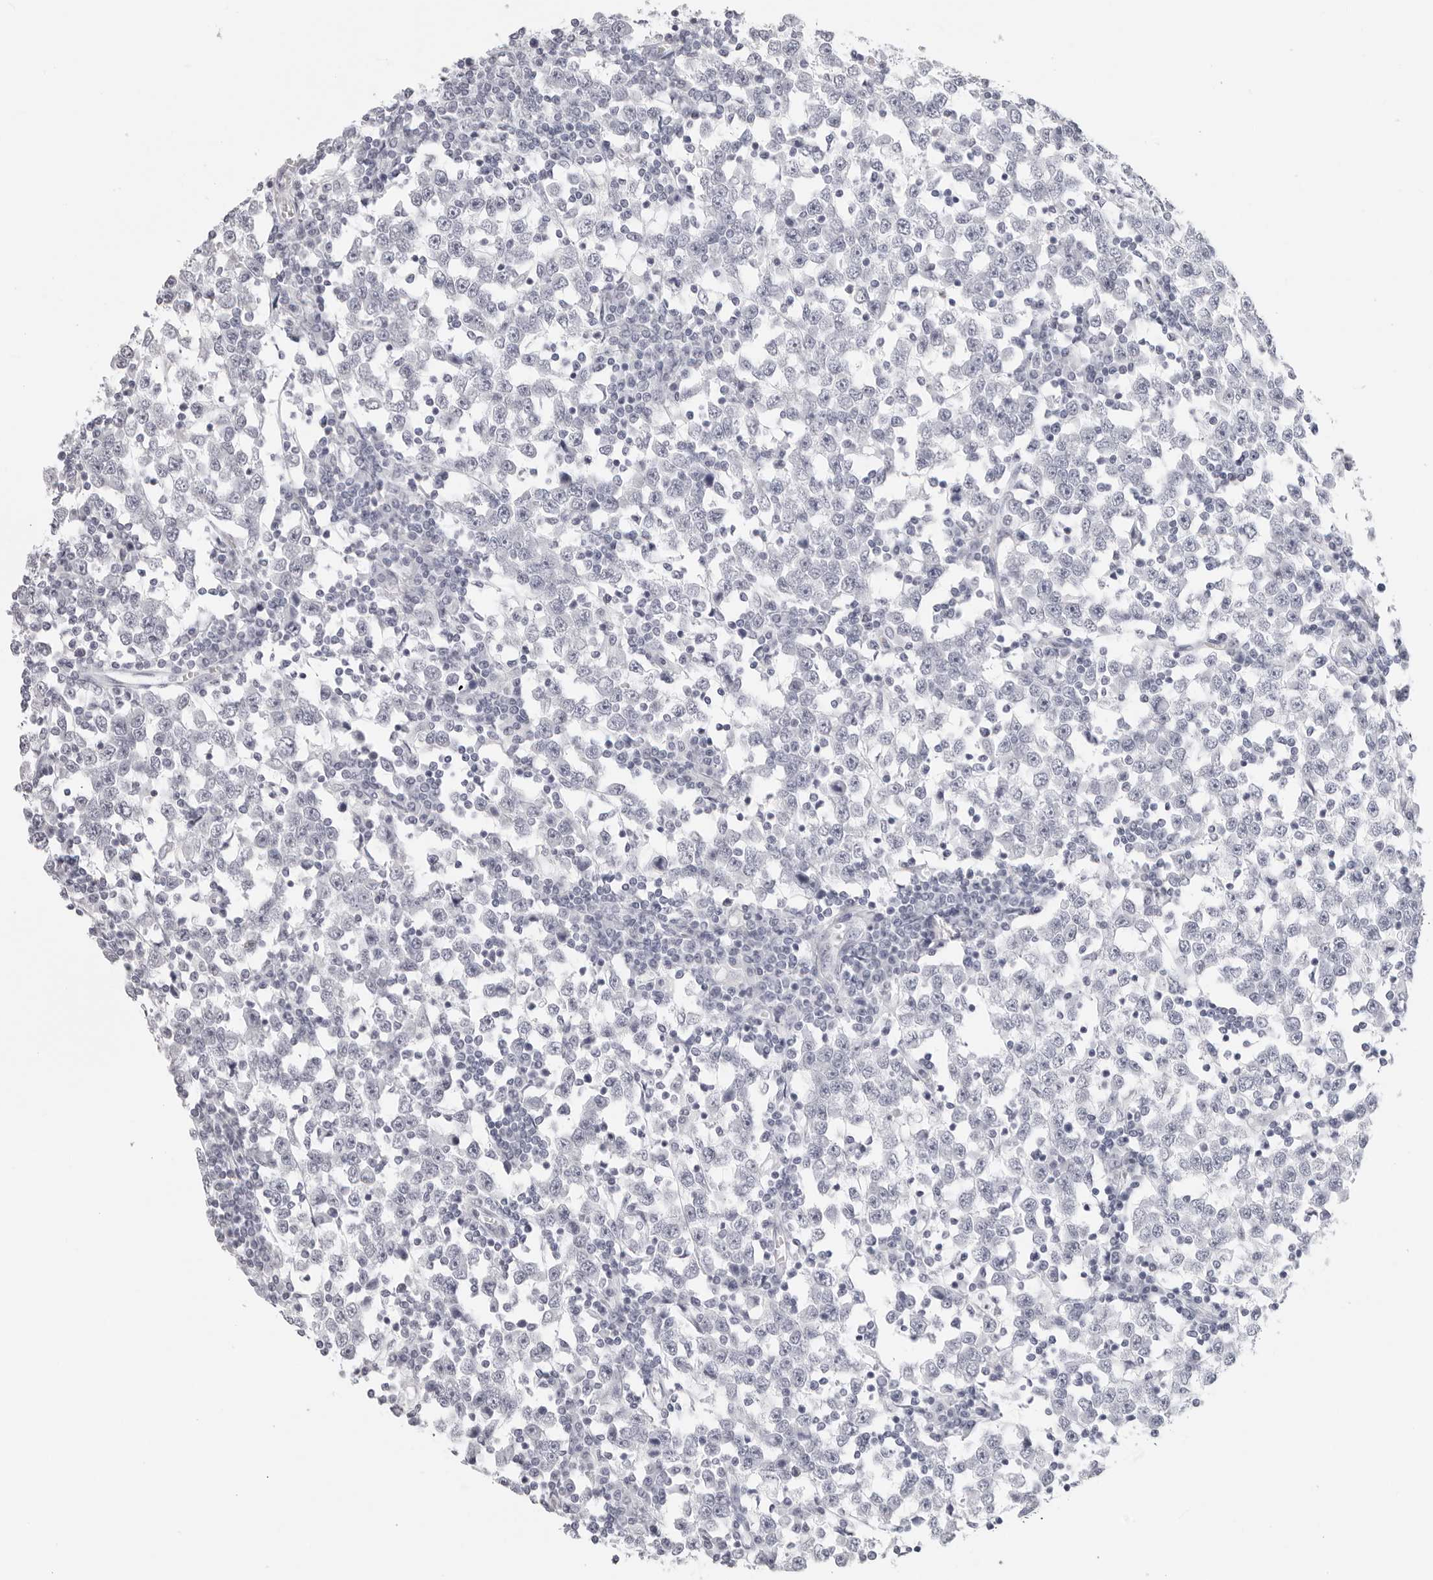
{"staining": {"intensity": "negative", "quantity": "none", "location": "none"}, "tissue": "testis cancer", "cell_type": "Tumor cells", "image_type": "cancer", "snomed": [{"axis": "morphology", "description": "Seminoma, NOS"}, {"axis": "topography", "description": "Testis"}], "caption": "The micrograph shows no significant expression in tumor cells of testis cancer (seminoma). (Stains: DAB immunohistochemistry (IHC) with hematoxylin counter stain, Microscopy: brightfield microscopy at high magnification).", "gene": "AGMAT", "patient": {"sex": "male", "age": 65}}